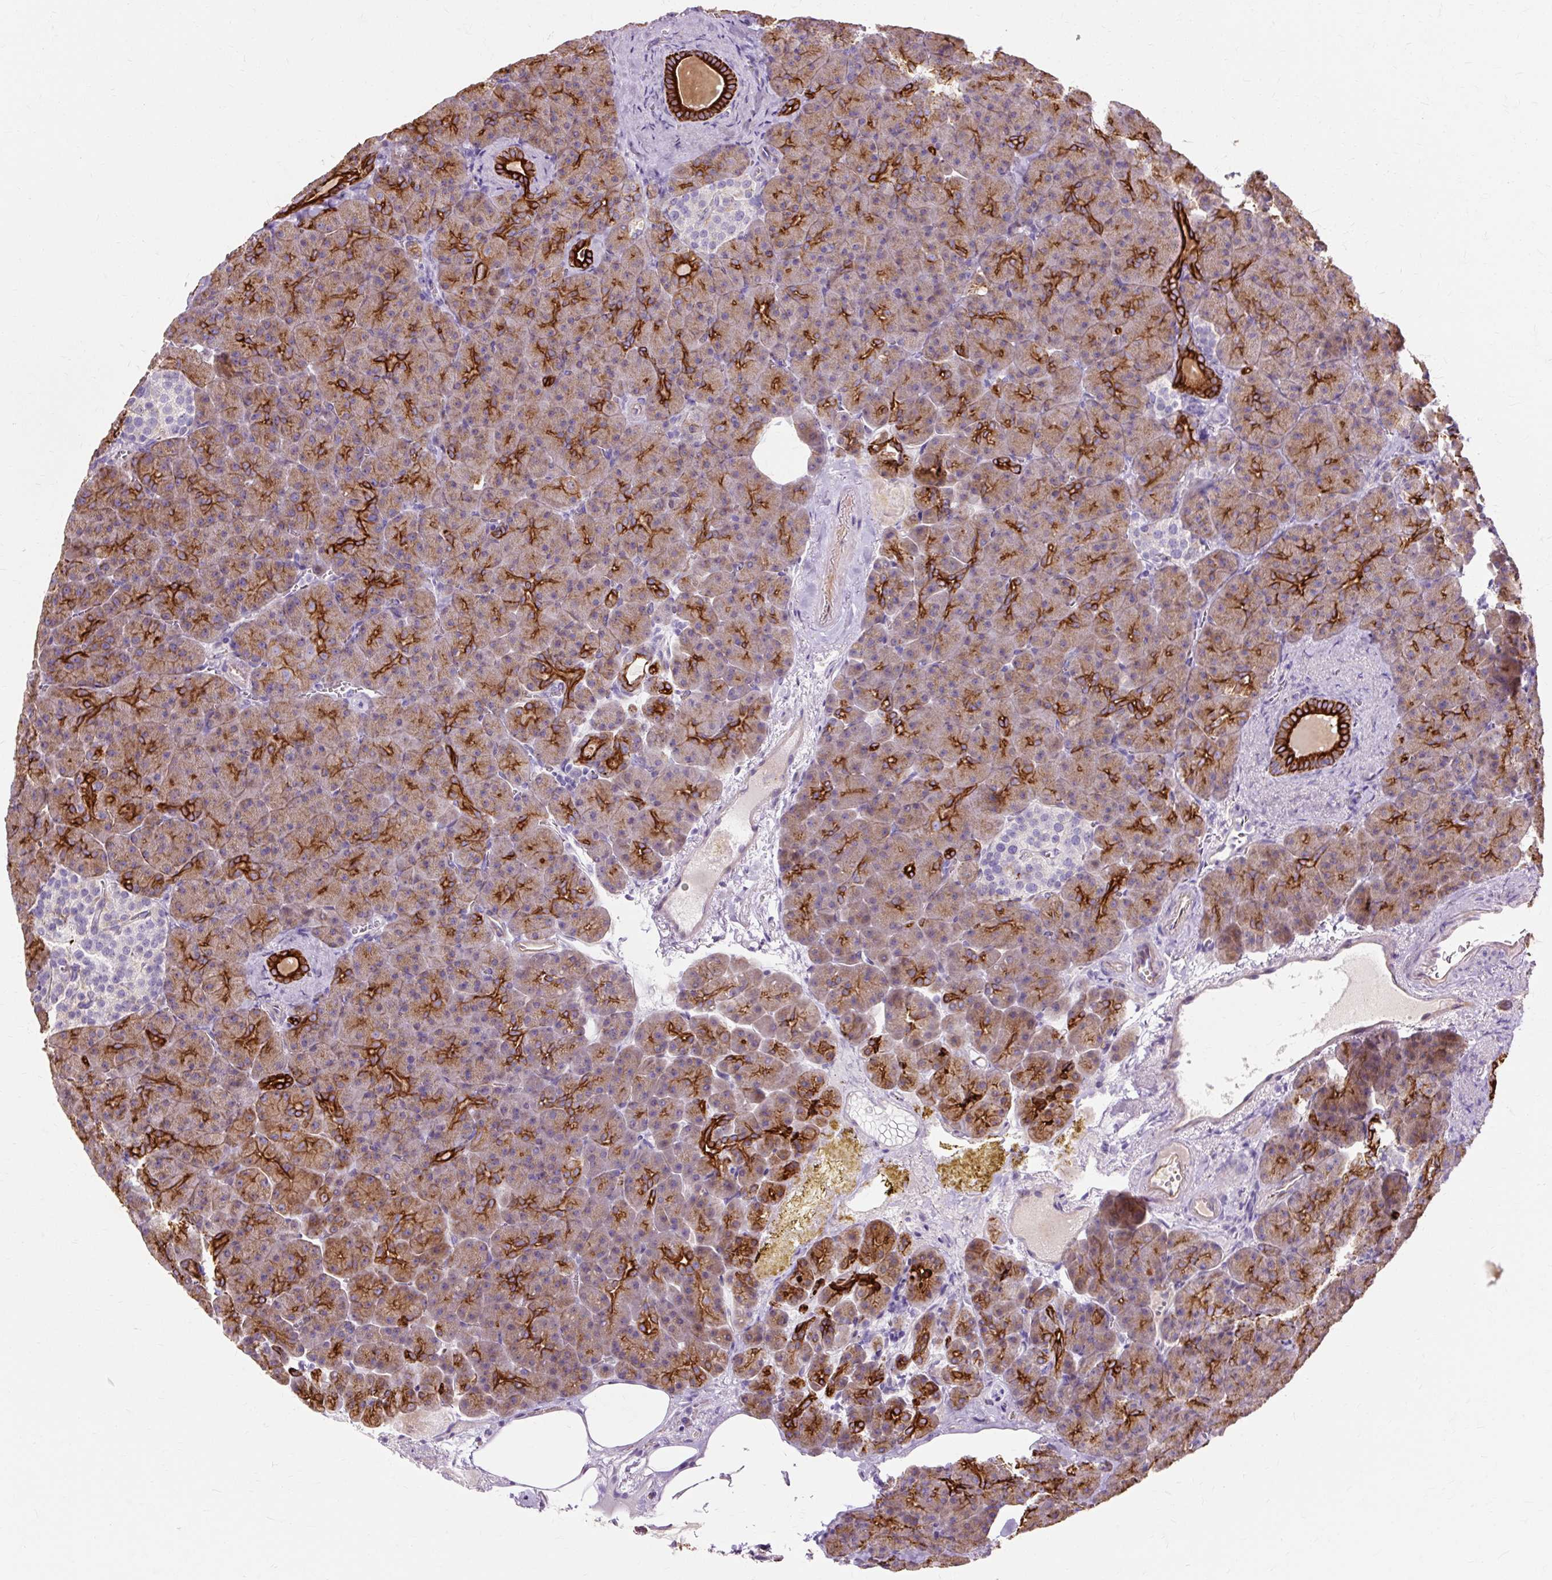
{"staining": {"intensity": "strong", "quantity": ">75%", "location": "cytoplasmic/membranous"}, "tissue": "pancreas", "cell_type": "Exocrine glandular cells", "image_type": "normal", "snomed": [{"axis": "morphology", "description": "Normal tissue, NOS"}, {"axis": "topography", "description": "Pancreas"}], "caption": "IHC of unremarkable human pancreas reveals high levels of strong cytoplasmic/membranous positivity in about >75% of exocrine glandular cells.", "gene": "DCTN4", "patient": {"sex": "female", "age": 74}}